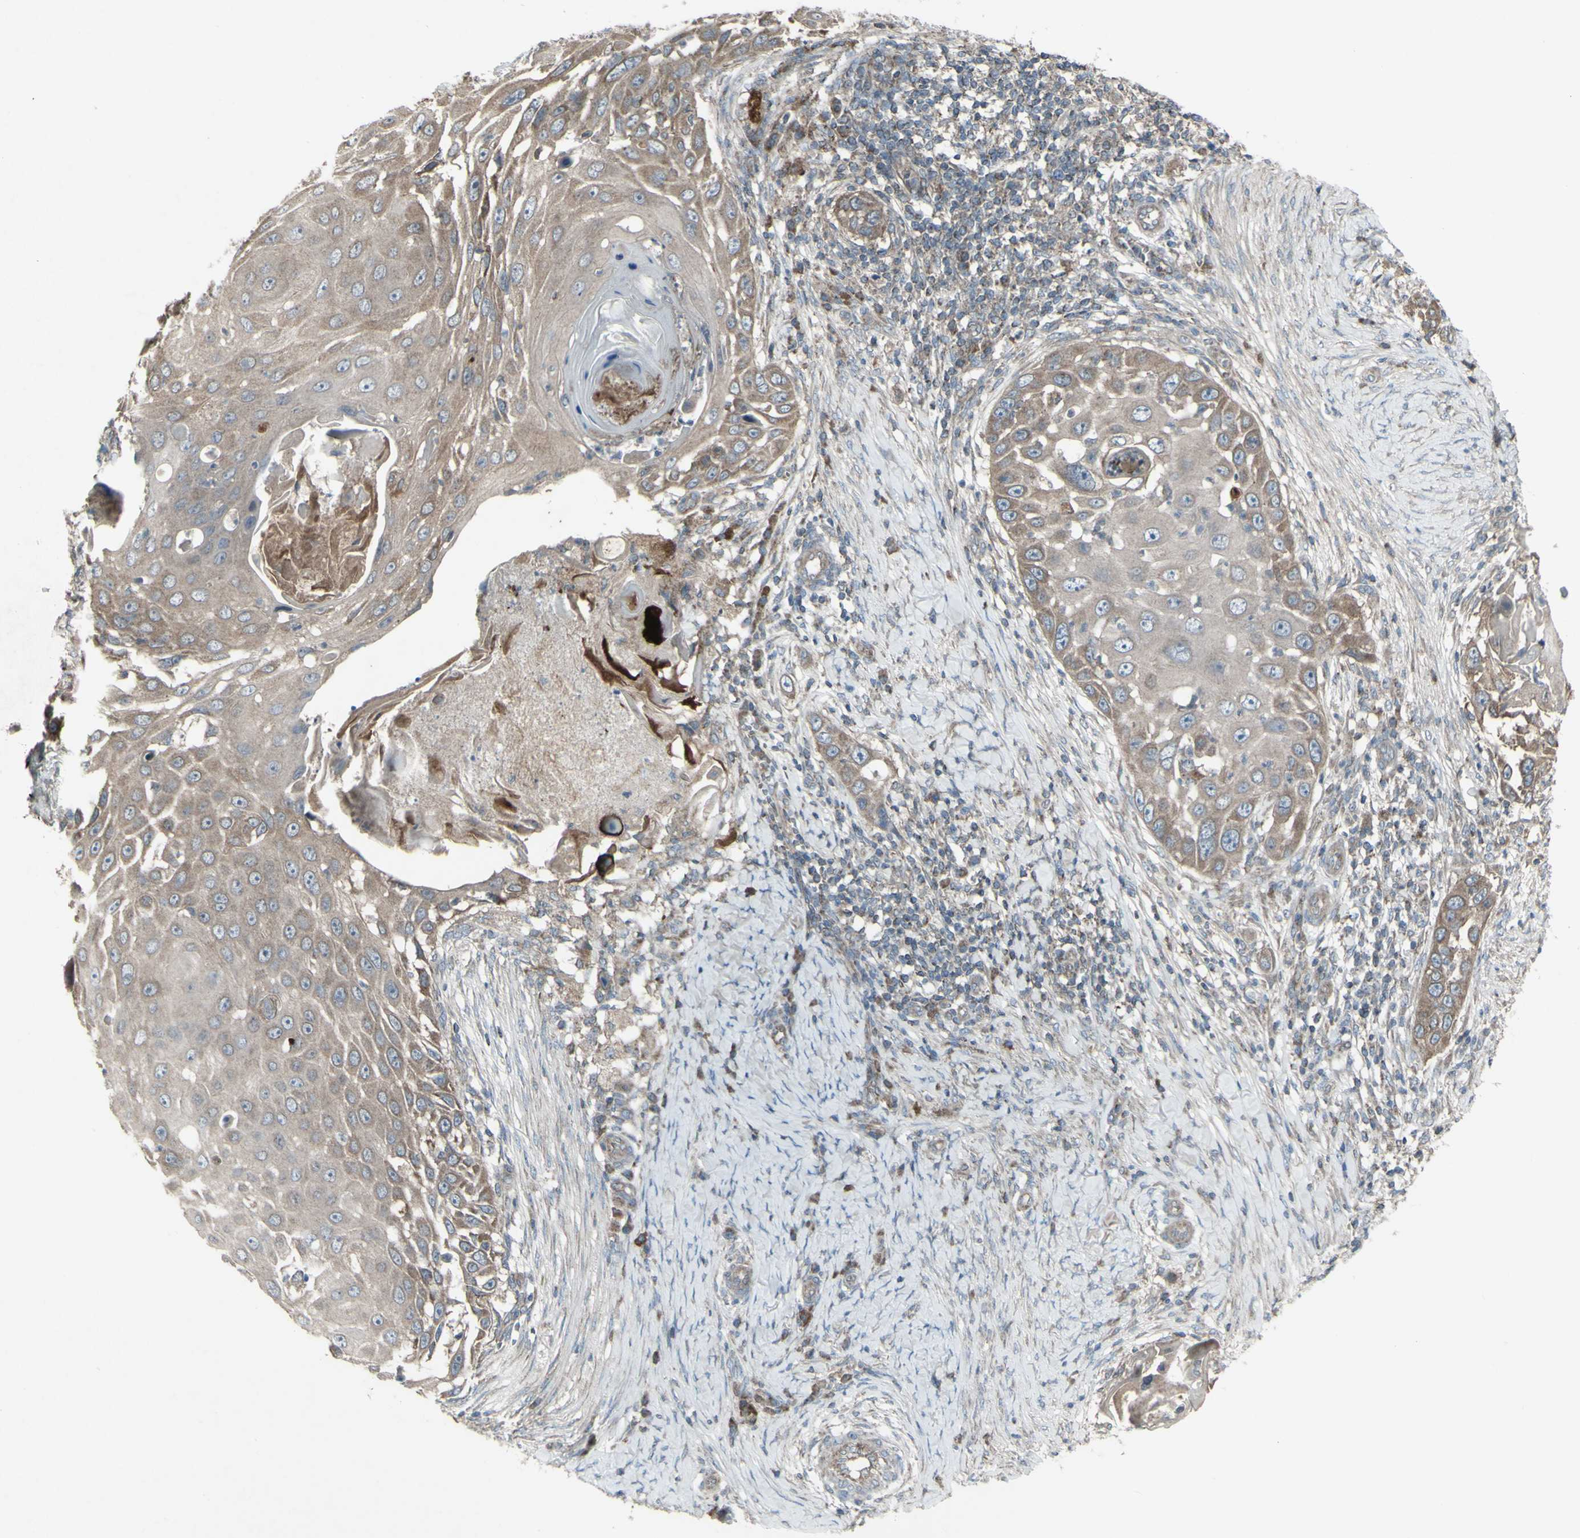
{"staining": {"intensity": "weak", "quantity": ">75%", "location": "cytoplasmic/membranous"}, "tissue": "skin cancer", "cell_type": "Tumor cells", "image_type": "cancer", "snomed": [{"axis": "morphology", "description": "Squamous cell carcinoma, NOS"}, {"axis": "topography", "description": "Skin"}], "caption": "IHC image of human skin squamous cell carcinoma stained for a protein (brown), which exhibits low levels of weak cytoplasmic/membranous expression in about >75% of tumor cells.", "gene": "SHC1", "patient": {"sex": "female", "age": 44}}